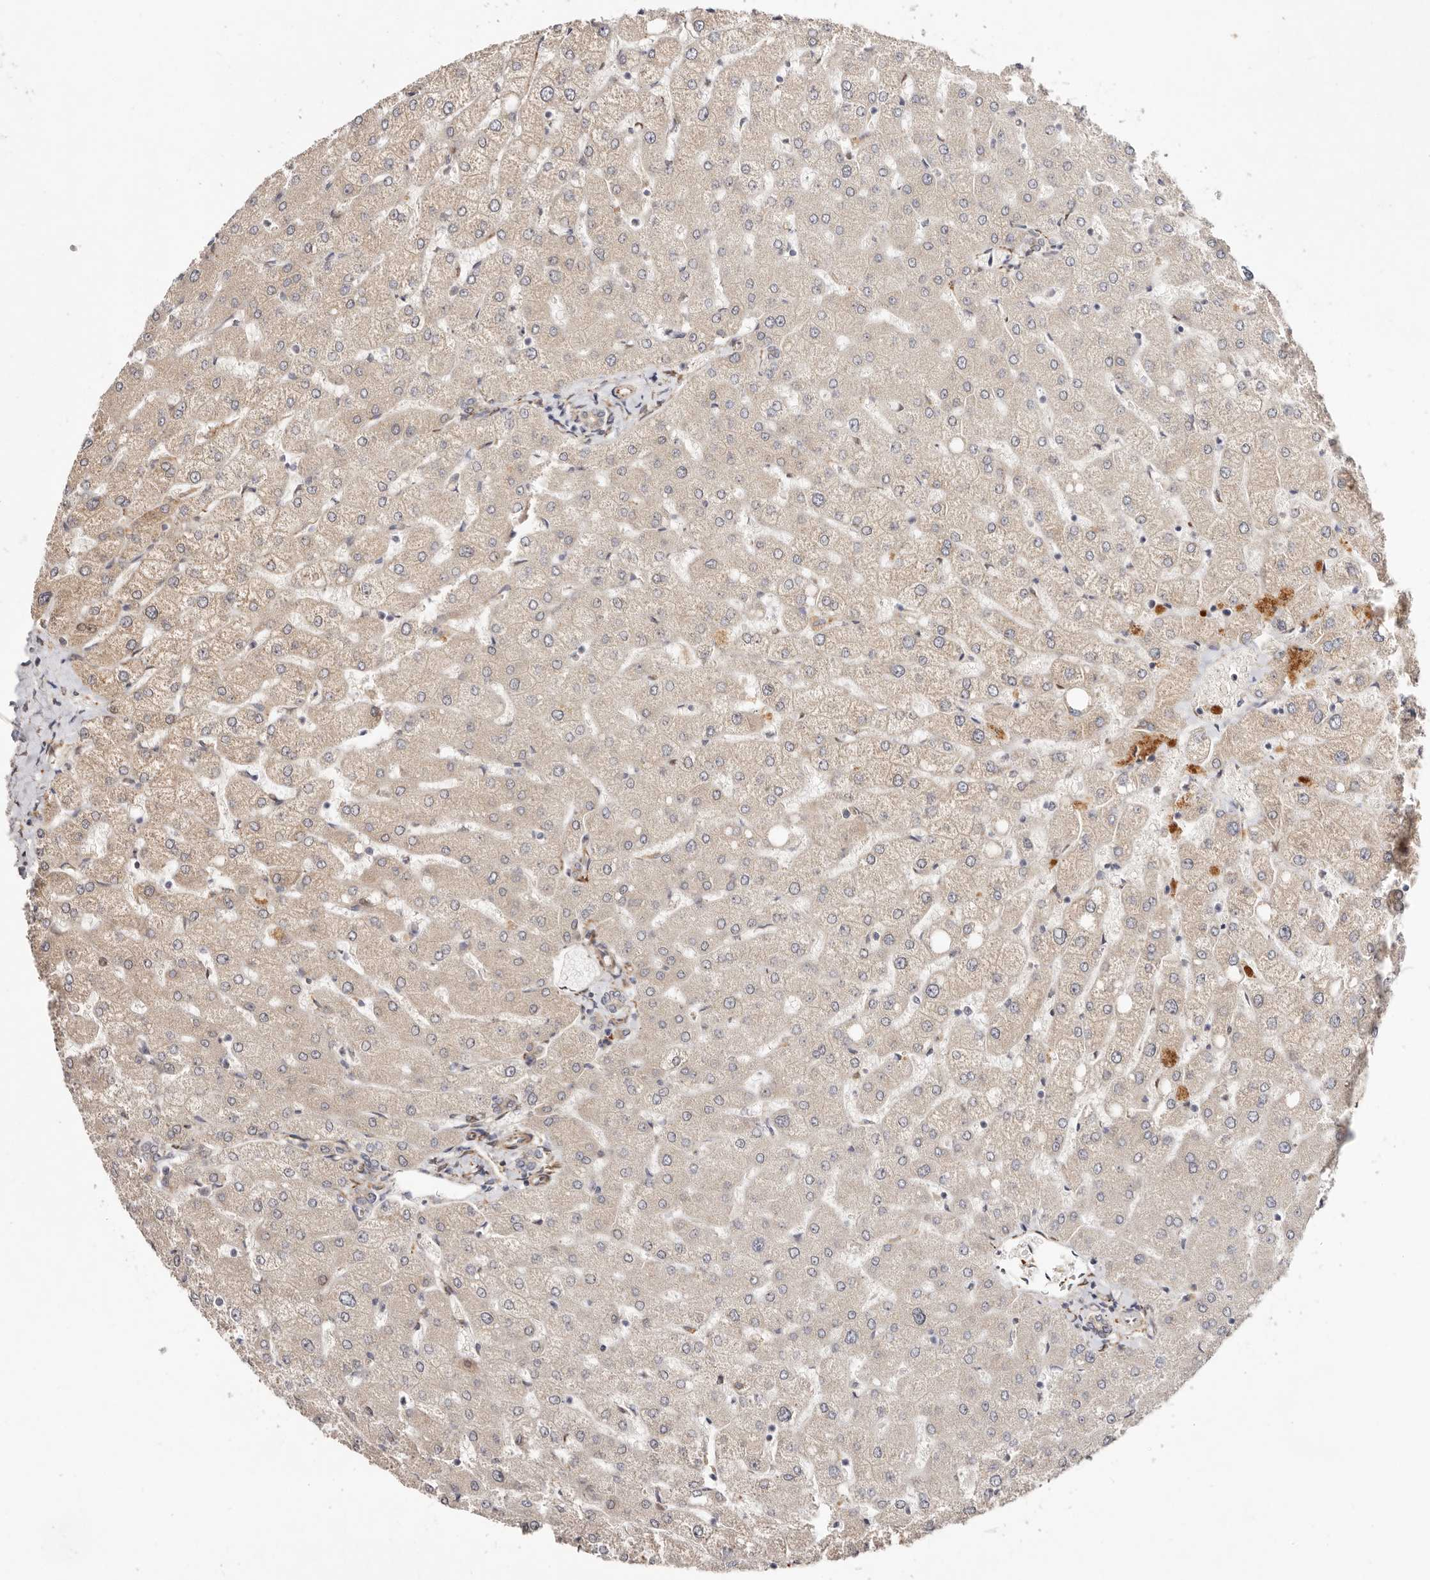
{"staining": {"intensity": "negative", "quantity": "none", "location": "none"}, "tissue": "liver", "cell_type": "Cholangiocytes", "image_type": "normal", "snomed": [{"axis": "morphology", "description": "Normal tissue, NOS"}, {"axis": "topography", "description": "Liver"}], "caption": "Immunohistochemistry (IHC) micrograph of normal human liver stained for a protein (brown), which demonstrates no positivity in cholangiocytes.", "gene": "BCL2L15", "patient": {"sex": "female", "age": 54}}